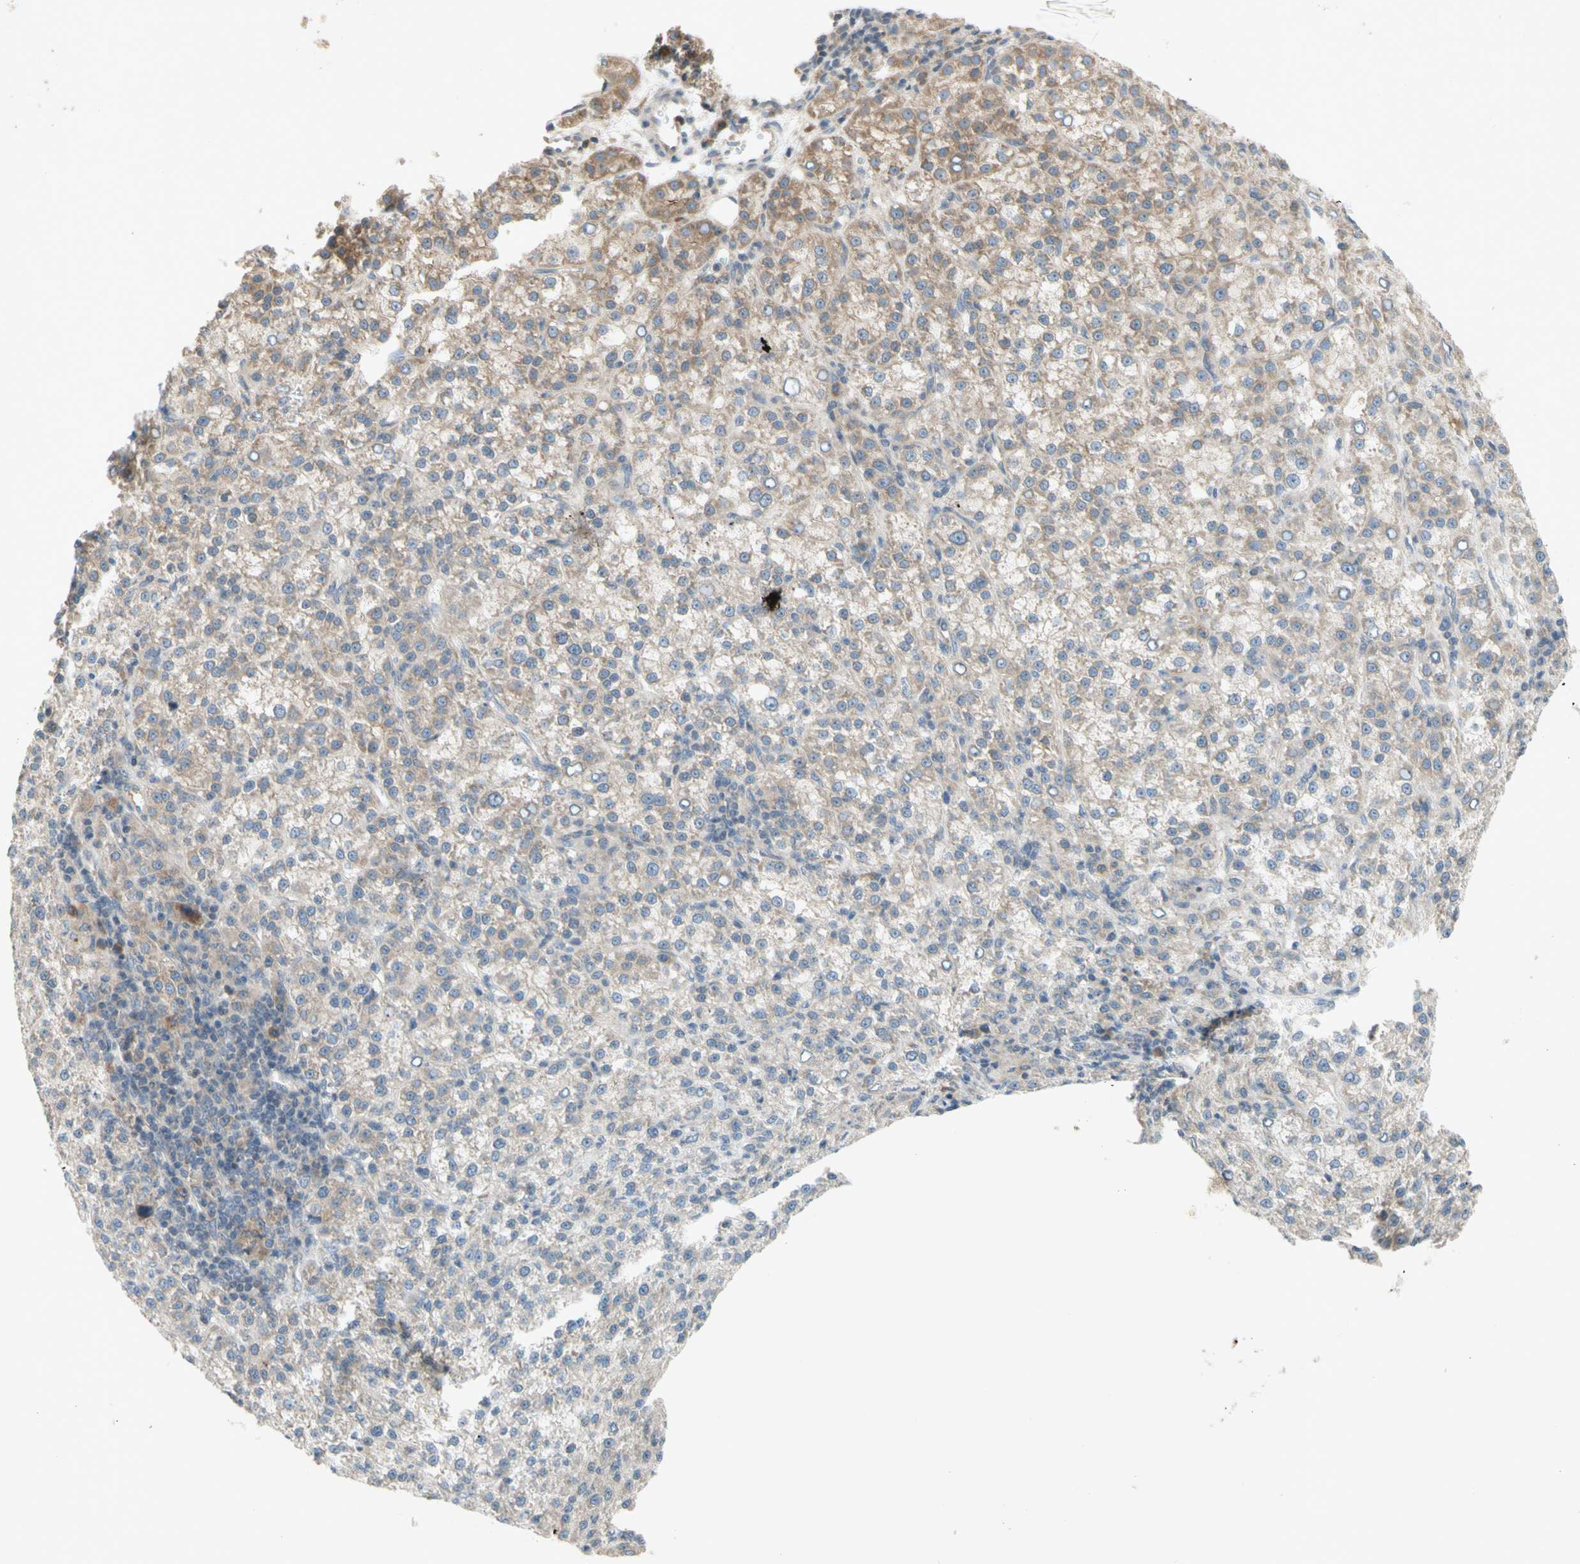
{"staining": {"intensity": "weak", "quantity": "25%-75%", "location": "cytoplasmic/membranous"}, "tissue": "liver cancer", "cell_type": "Tumor cells", "image_type": "cancer", "snomed": [{"axis": "morphology", "description": "Carcinoma, Hepatocellular, NOS"}, {"axis": "topography", "description": "Liver"}], "caption": "Tumor cells demonstrate low levels of weak cytoplasmic/membranous positivity in about 25%-75% of cells in human liver cancer.", "gene": "ETF1", "patient": {"sex": "female", "age": 58}}